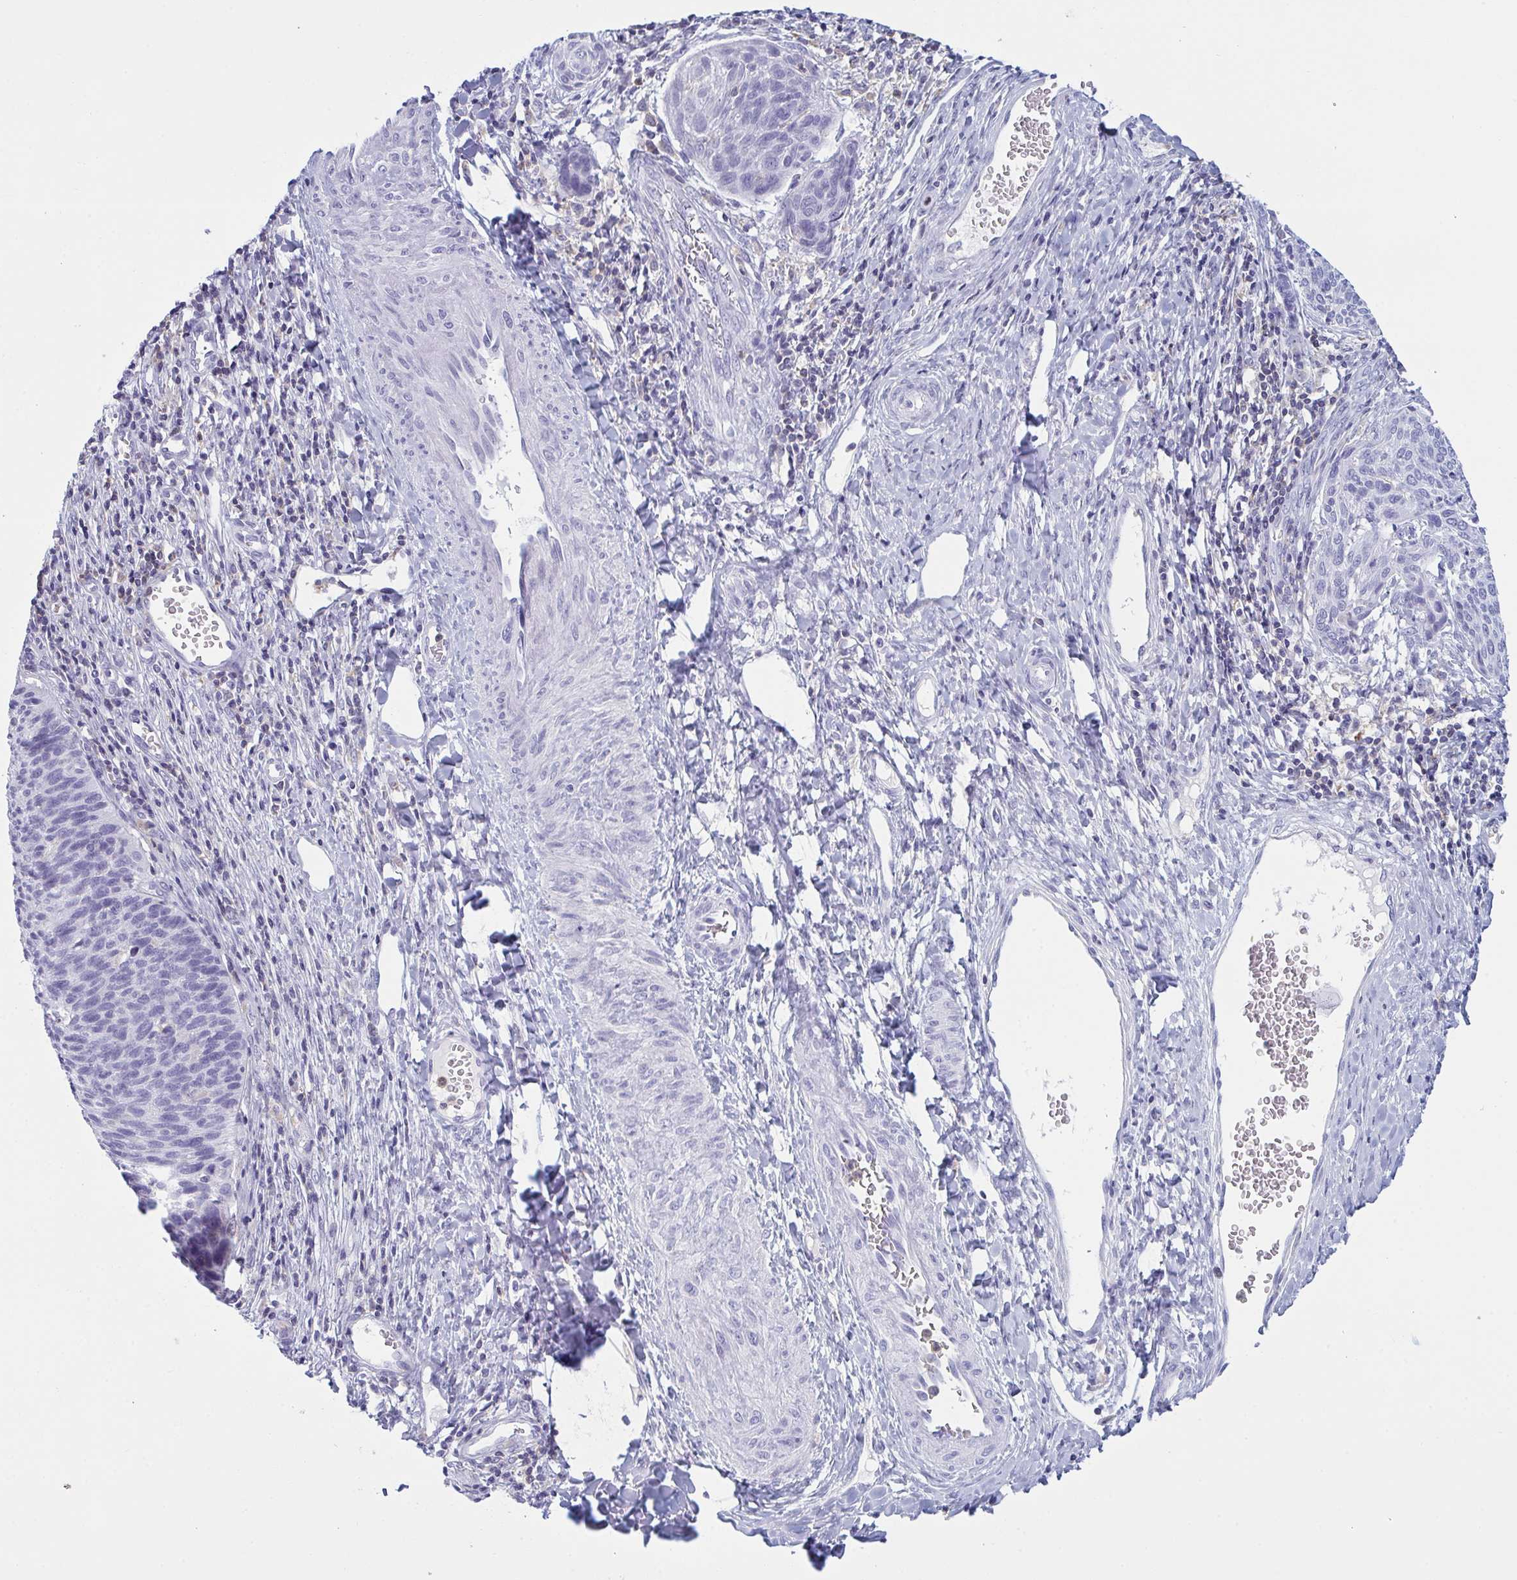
{"staining": {"intensity": "negative", "quantity": "none", "location": "none"}, "tissue": "cervical cancer", "cell_type": "Tumor cells", "image_type": "cancer", "snomed": [{"axis": "morphology", "description": "Squamous cell carcinoma, NOS"}, {"axis": "topography", "description": "Cervix"}], "caption": "Immunohistochemistry (IHC) of cervical cancer exhibits no expression in tumor cells.", "gene": "MYO1F", "patient": {"sex": "female", "age": 49}}